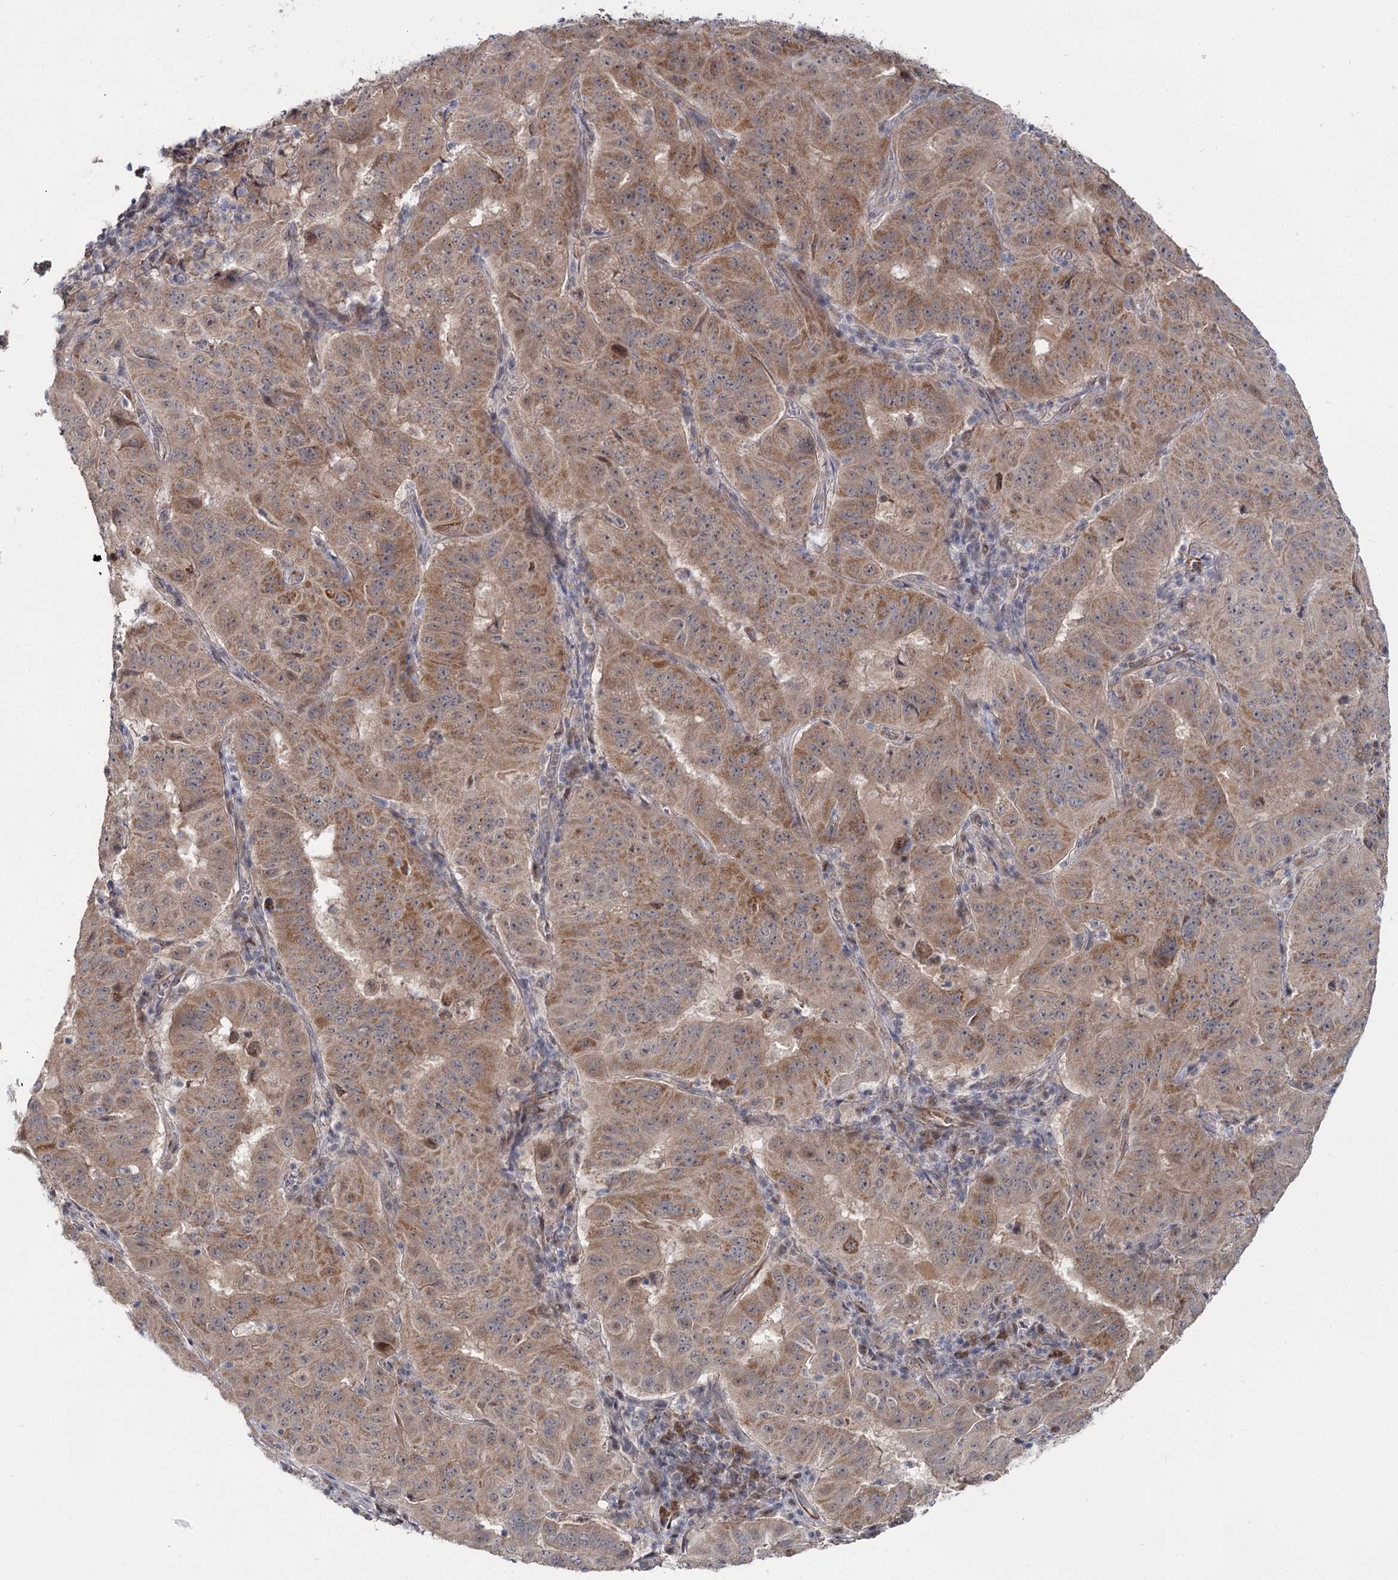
{"staining": {"intensity": "moderate", "quantity": ">75%", "location": "cytoplasmic/membranous"}, "tissue": "pancreatic cancer", "cell_type": "Tumor cells", "image_type": "cancer", "snomed": [{"axis": "morphology", "description": "Adenocarcinoma, NOS"}, {"axis": "topography", "description": "Pancreas"}], "caption": "Pancreatic cancer stained for a protein (brown) demonstrates moderate cytoplasmic/membranous positive expression in about >75% of tumor cells.", "gene": "TBC1D9B", "patient": {"sex": "male", "age": 63}}